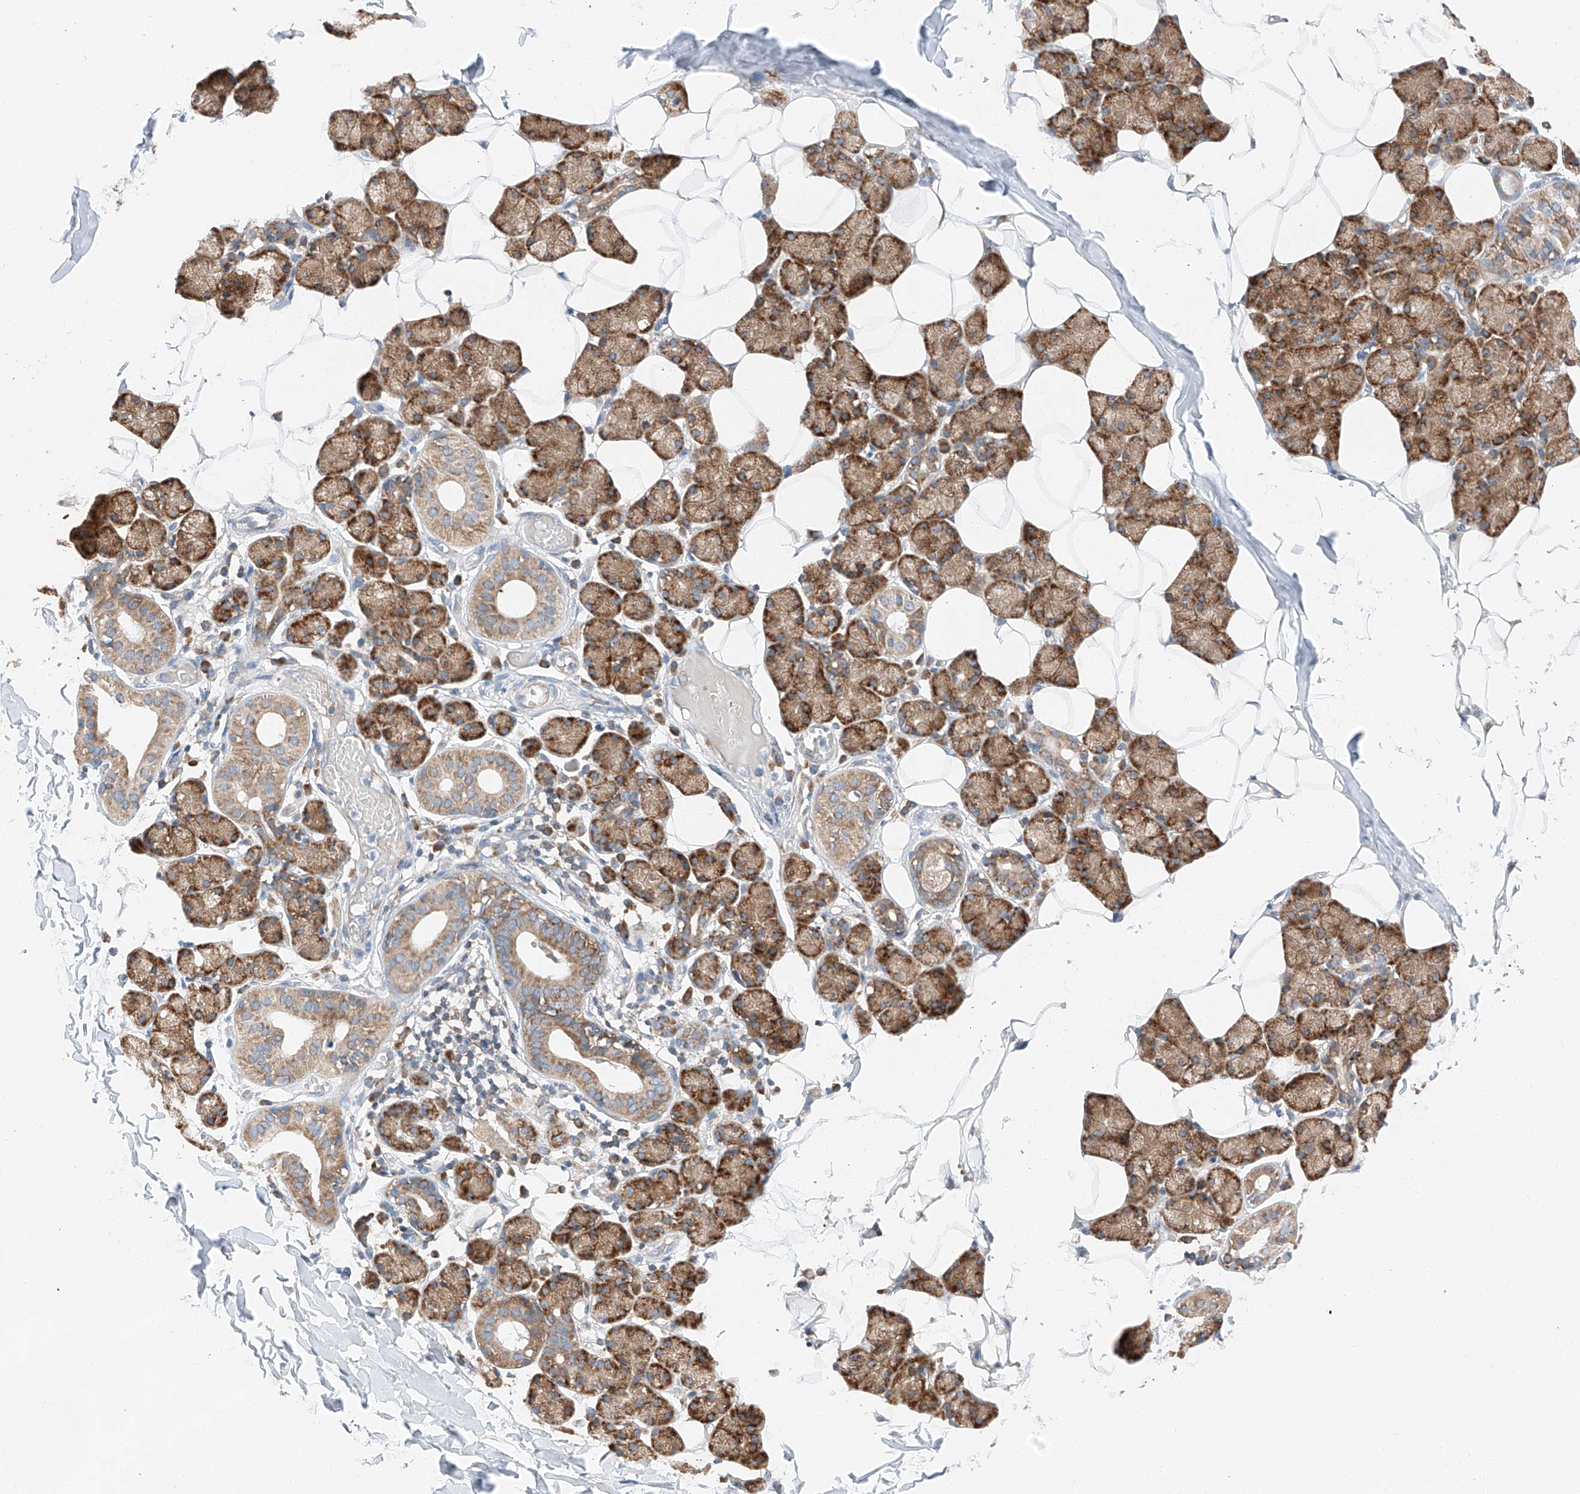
{"staining": {"intensity": "strong", "quantity": "25%-75%", "location": "cytoplasmic/membranous"}, "tissue": "salivary gland", "cell_type": "Glandular cells", "image_type": "normal", "snomed": [{"axis": "morphology", "description": "Normal tissue, NOS"}, {"axis": "topography", "description": "Salivary gland"}], "caption": "Immunohistochemistry (IHC) (DAB (3,3'-diaminobenzidine)) staining of normal human salivary gland exhibits strong cytoplasmic/membranous protein staining in about 25%-75% of glandular cells.", "gene": "ZC3H15", "patient": {"sex": "female", "age": 33}}